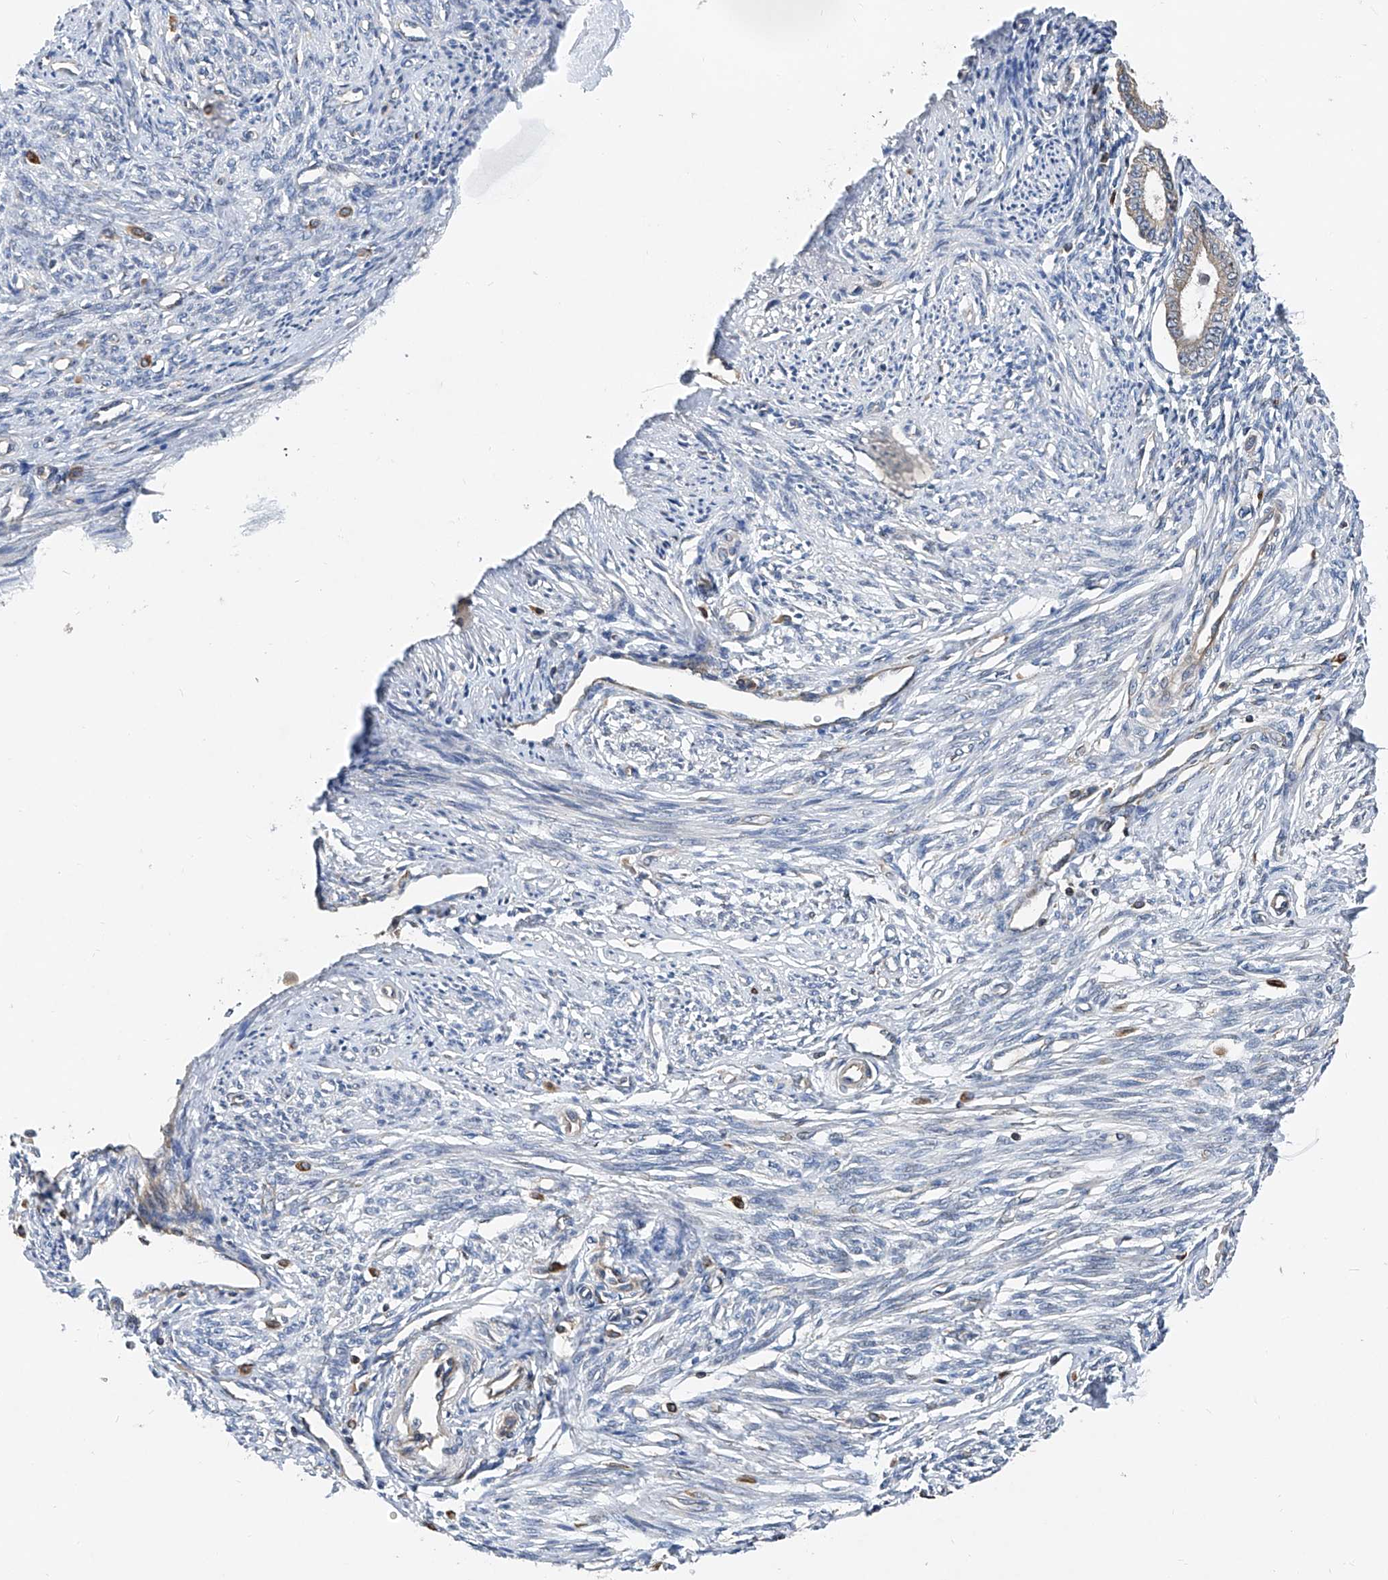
{"staining": {"intensity": "negative", "quantity": "none", "location": "none"}, "tissue": "endometrium", "cell_type": "Cells in endometrial stroma", "image_type": "normal", "snomed": [{"axis": "morphology", "description": "Normal tissue, NOS"}, {"axis": "topography", "description": "Endometrium"}], "caption": "An immunohistochemistry (IHC) histopathology image of normal endometrium is shown. There is no staining in cells in endometrial stroma of endometrium.", "gene": "TRIM38", "patient": {"sex": "female", "age": 56}}